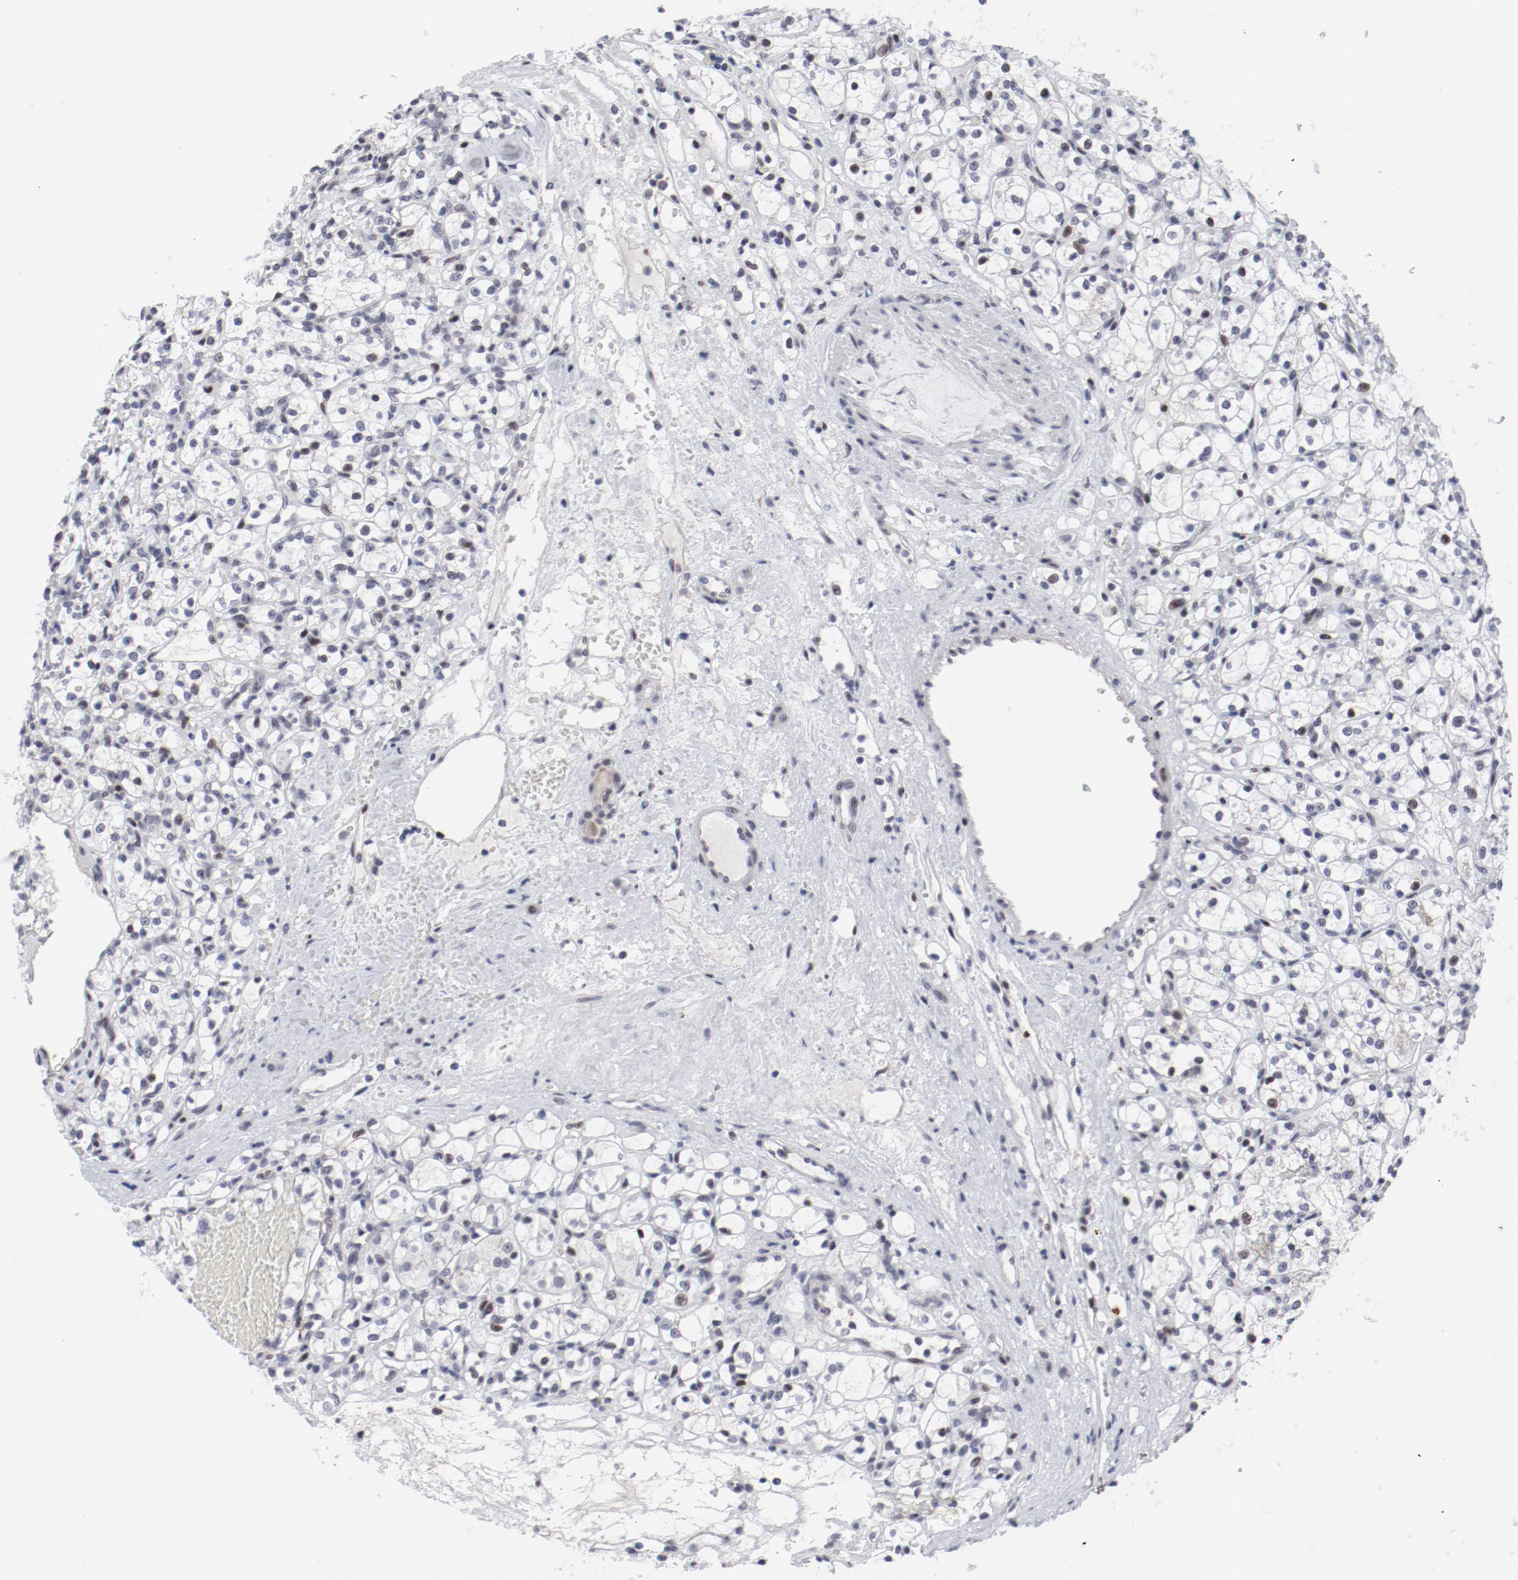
{"staining": {"intensity": "negative", "quantity": "none", "location": "none"}, "tissue": "renal cancer", "cell_type": "Tumor cells", "image_type": "cancer", "snomed": [{"axis": "morphology", "description": "Adenocarcinoma, NOS"}, {"axis": "topography", "description": "Kidney"}], "caption": "Renal cancer (adenocarcinoma) was stained to show a protein in brown. There is no significant staining in tumor cells.", "gene": "FSCB", "patient": {"sex": "female", "age": 60}}